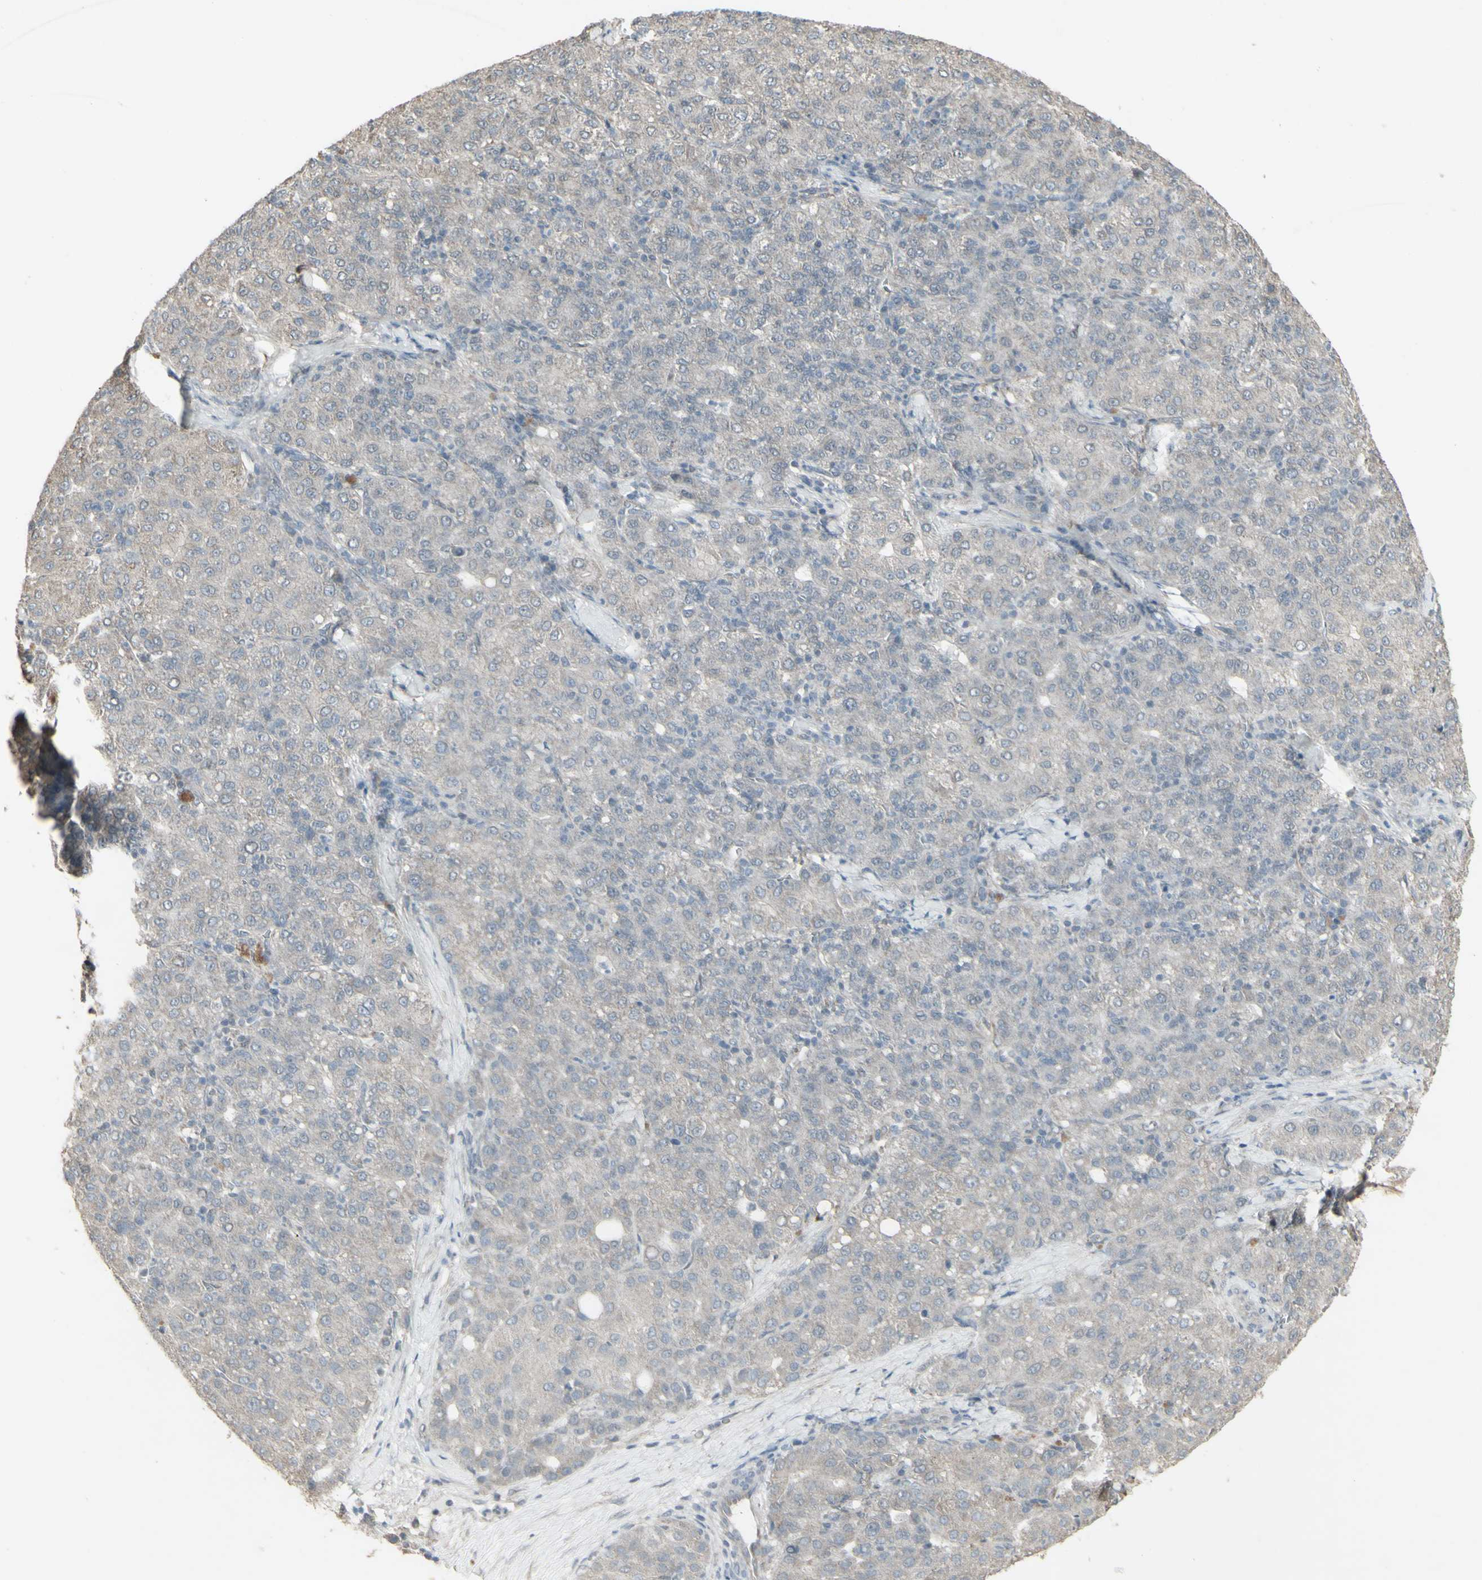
{"staining": {"intensity": "negative", "quantity": "none", "location": "none"}, "tissue": "liver cancer", "cell_type": "Tumor cells", "image_type": "cancer", "snomed": [{"axis": "morphology", "description": "Carcinoma, Hepatocellular, NOS"}, {"axis": "topography", "description": "Liver"}], "caption": "DAB (3,3'-diaminobenzidine) immunohistochemical staining of human liver hepatocellular carcinoma exhibits no significant staining in tumor cells.", "gene": "FXYD3", "patient": {"sex": "male", "age": 65}}